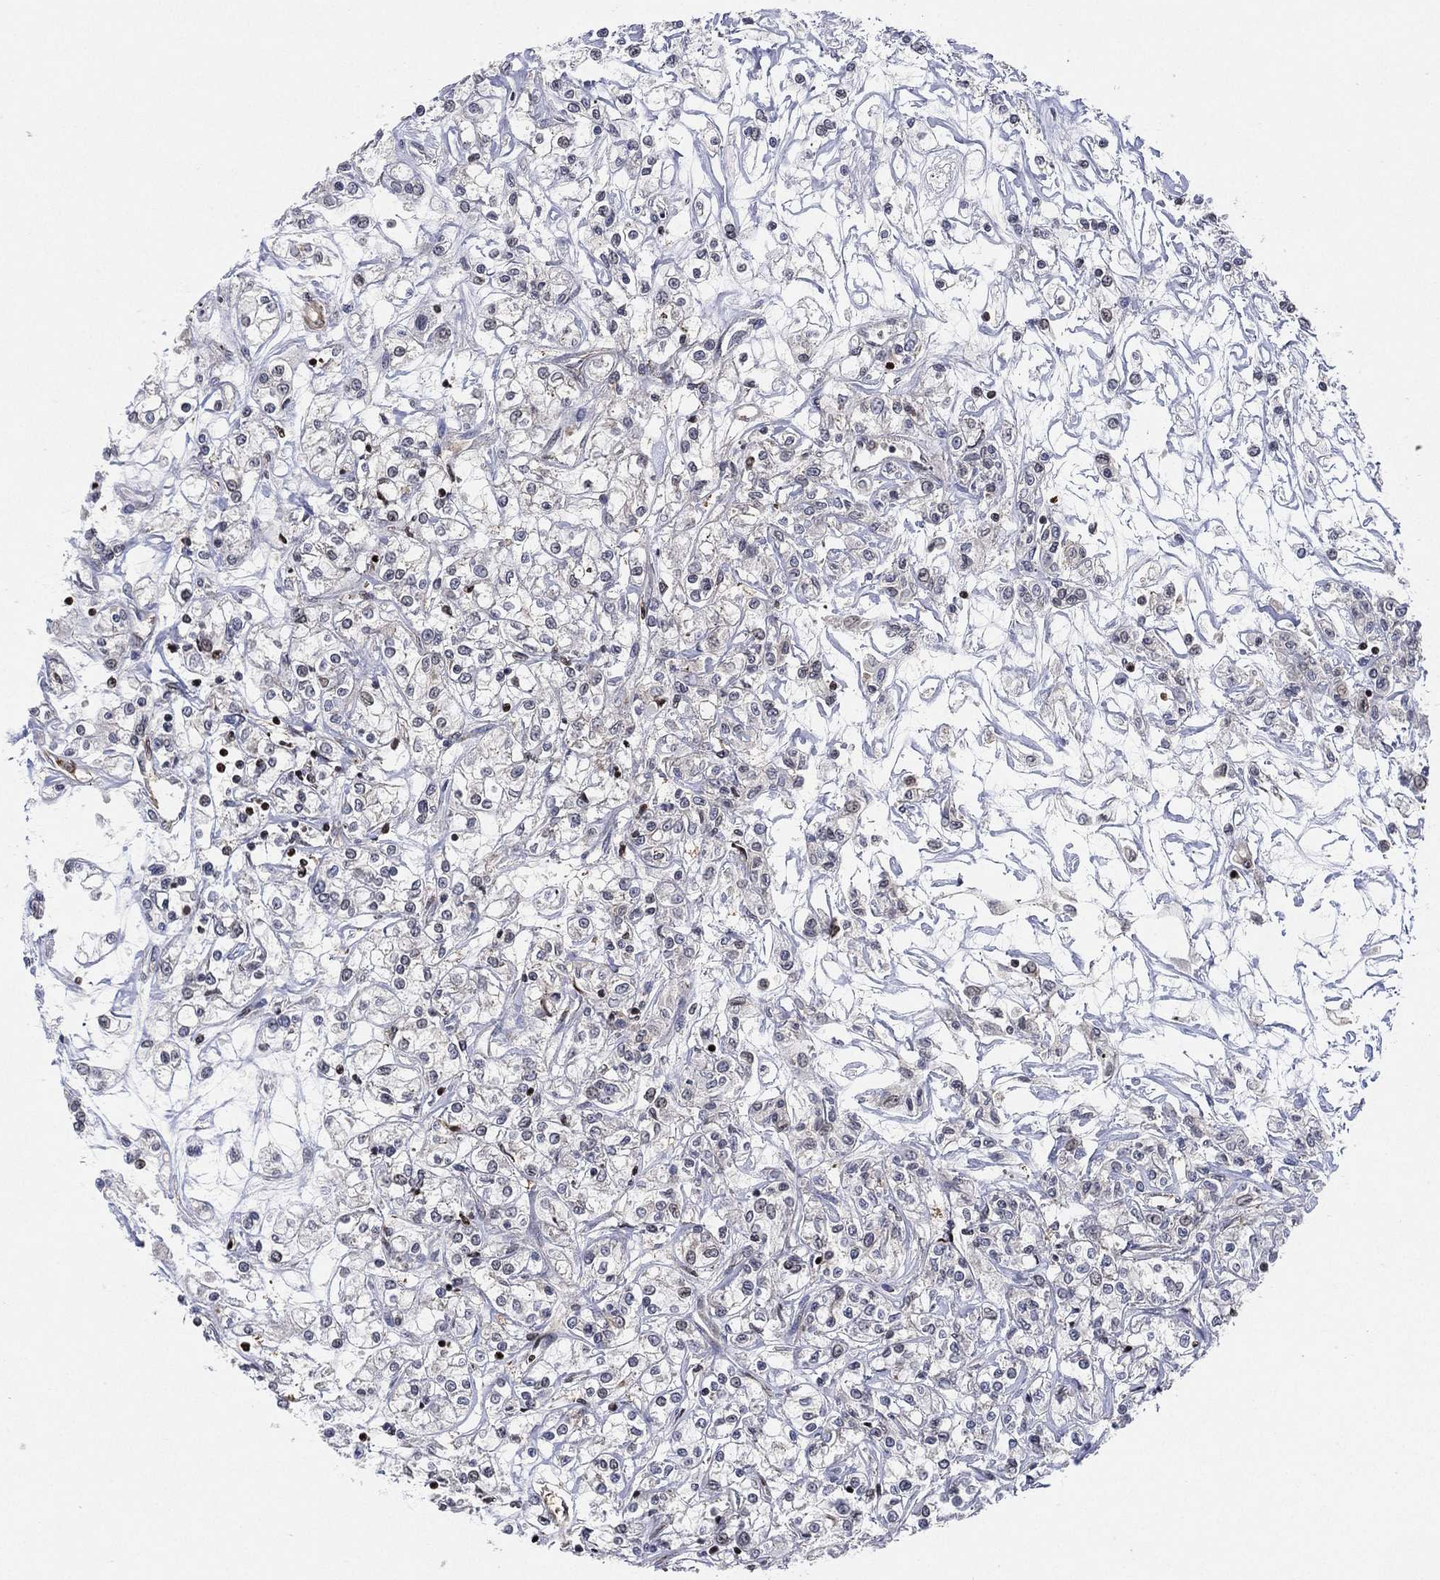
{"staining": {"intensity": "weak", "quantity": "<25%", "location": "cytoplasmic/membranous"}, "tissue": "renal cancer", "cell_type": "Tumor cells", "image_type": "cancer", "snomed": [{"axis": "morphology", "description": "Adenocarcinoma, NOS"}, {"axis": "topography", "description": "Kidney"}], "caption": "A high-resolution micrograph shows immunohistochemistry (IHC) staining of renal adenocarcinoma, which reveals no significant staining in tumor cells.", "gene": "TMCO1", "patient": {"sex": "female", "age": 59}}